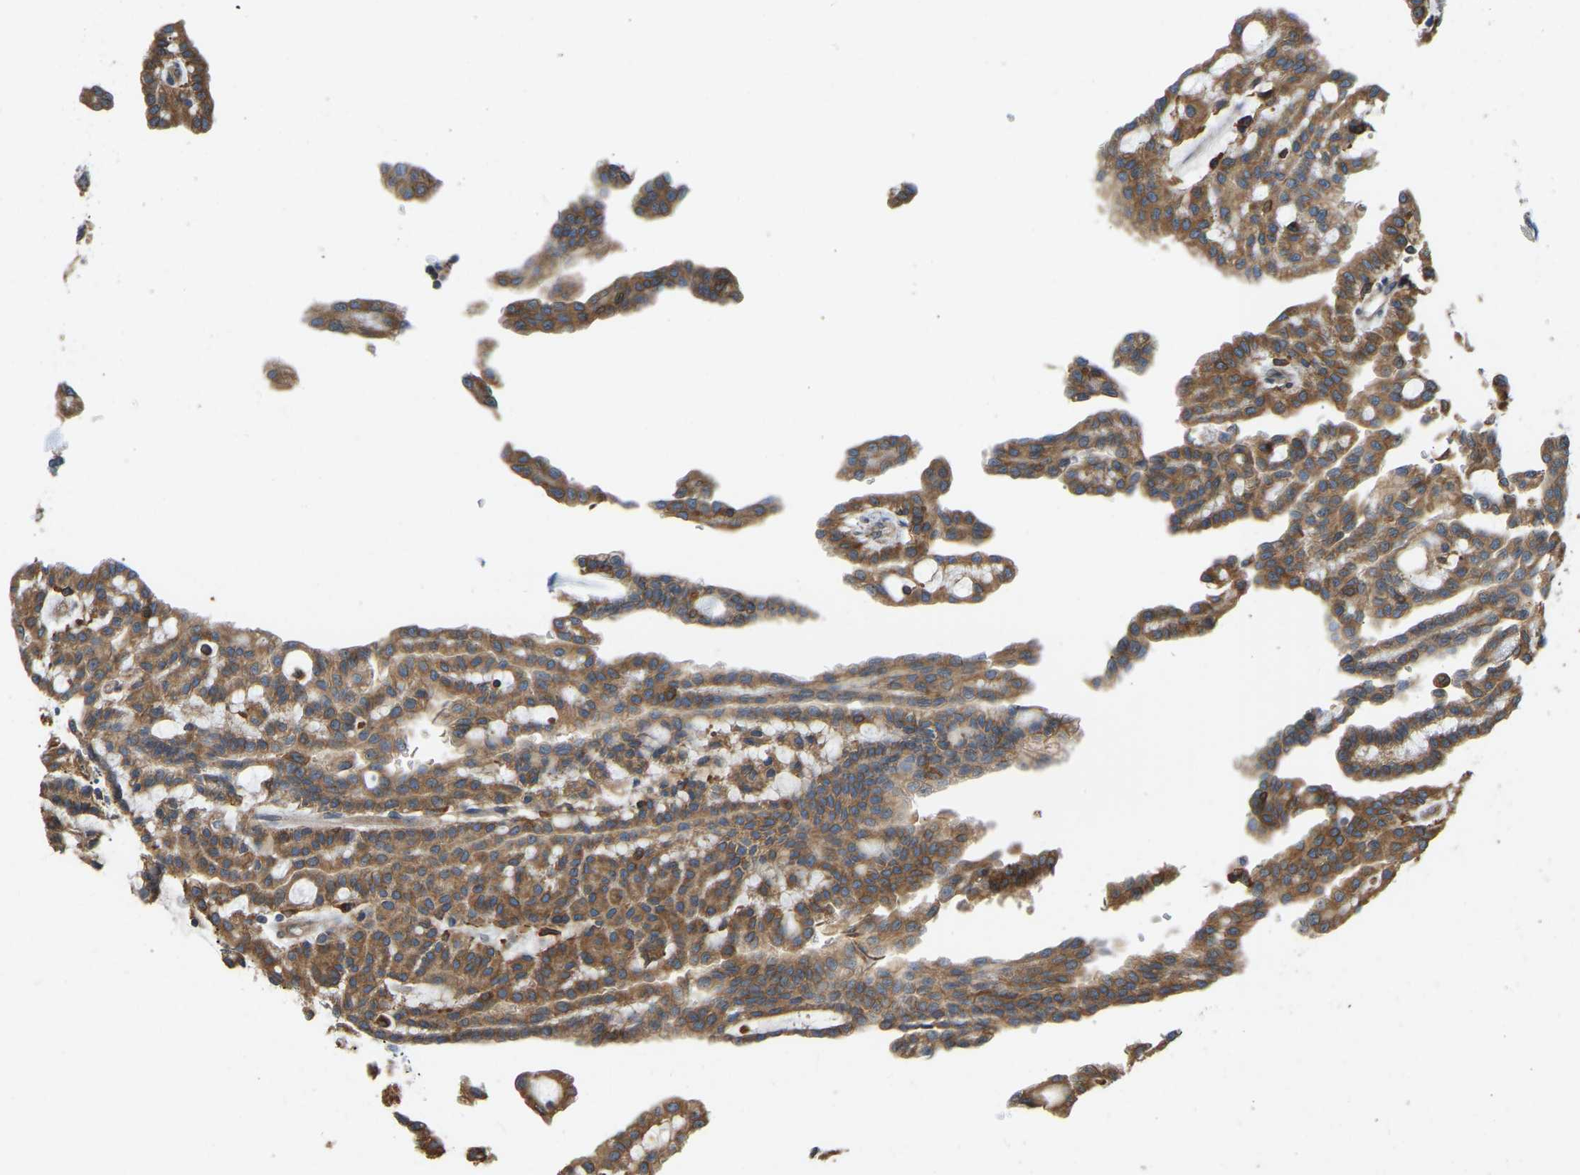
{"staining": {"intensity": "moderate", "quantity": ">75%", "location": "cytoplasmic/membranous"}, "tissue": "renal cancer", "cell_type": "Tumor cells", "image_type": "cancer", "snomed": [{"axis": "morphology", "description": "Adenocarcinoma, NOS"}, {"axis": "topography", "description": "Kidney"}], "caption": "The photomicrograph exhibits immunohistochemical staining of renal adenocarcinoma. There is moderate cytoplasmic/membranous staining is identified in approximately >75% of tumor cells. (brown staining indicates protein expression, while blue staining denotes nuclei).", "gene": "OS9", "patient": {"sex": "male", "age": 63}}